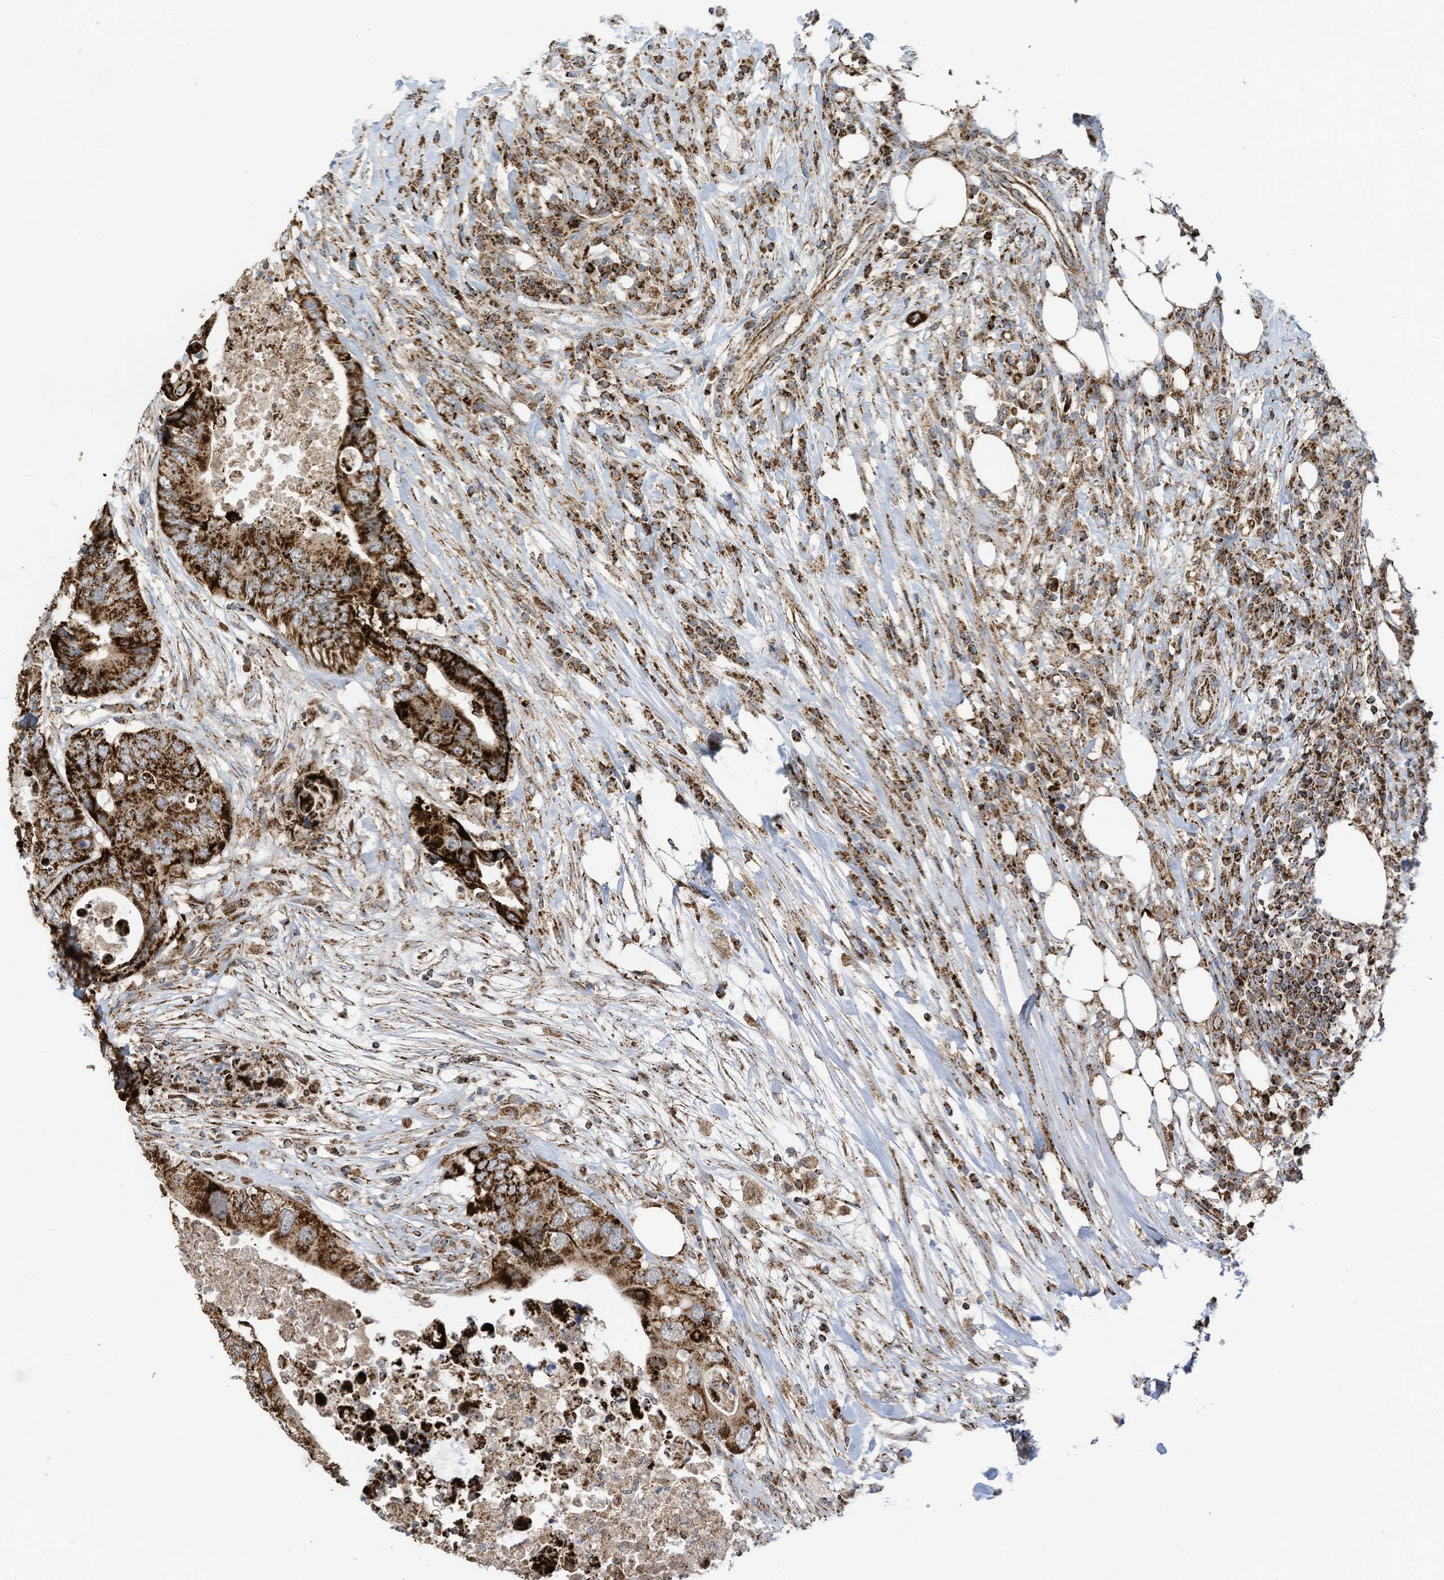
{"staining": {"intensity": "strong", "quantity": ">75%", "location": "cytoplasmic/membranous"}, "tissue": "colorectal cancer", "cell_type": "Tumor cells", "image_type": "cancer", "snomed": [{"axis": "morphology", "description": "Adenocarcinoma, NOS"}, {"axis": "topography", "description": "Colon"}], "caption": "About >75% of tumor cells in human colorectal adenocarcinoma reveal strong cytoplasmic/membranous protein expression as visualized by brown immunohistochemical staining.", "gene": "COX10", "patient": {"sex": "male", "age": 71}}